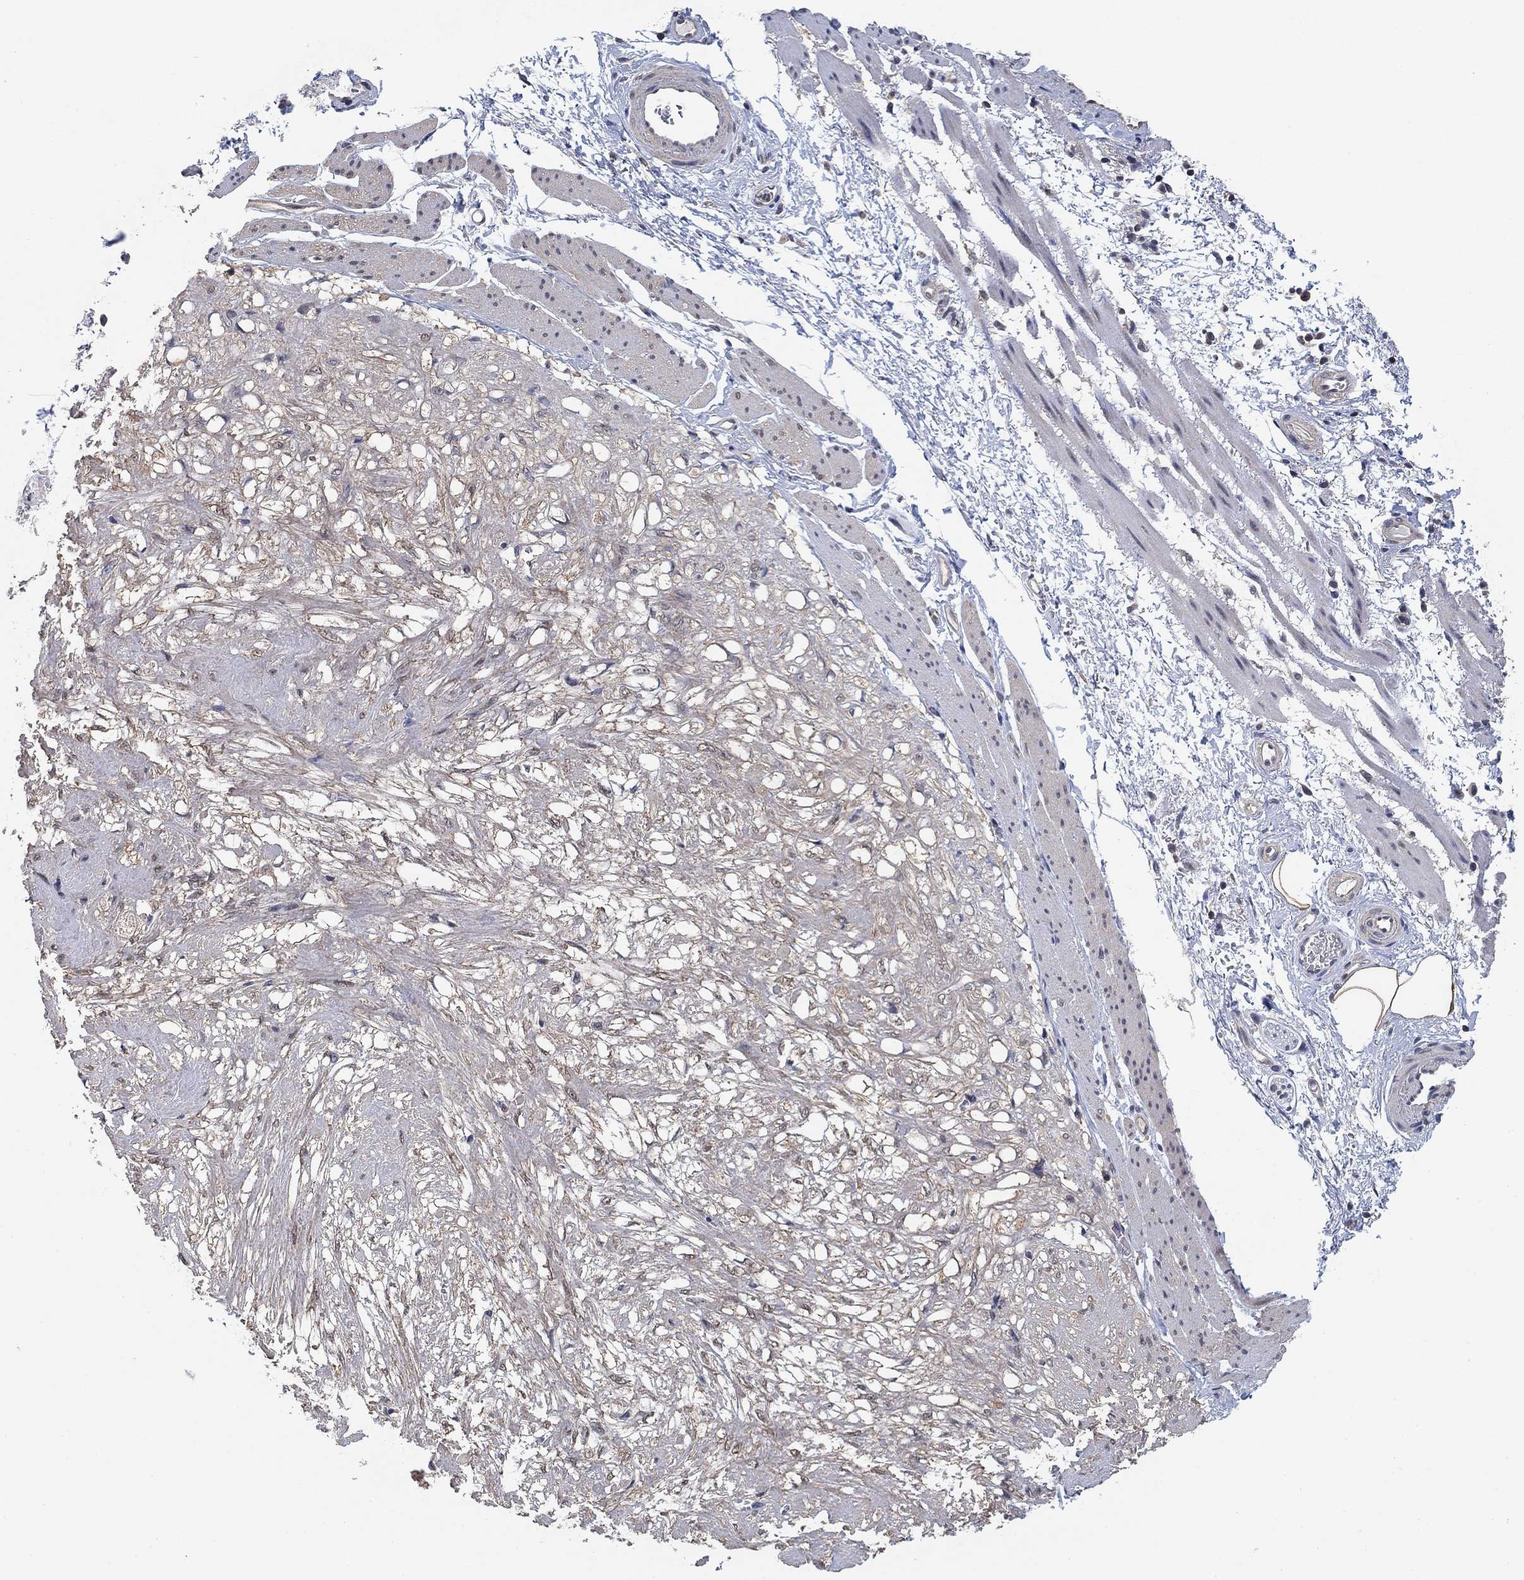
{"staining": {"intensity": "negative", "quantity": "none", "location": "none"}, "tissue": "esophagus", "cell_type": "Squamous epithelial cells", "image_type": "normal", "snomed": [{"axis": "morphology", "description": "Normal tissue, NOS"}, {"axis": "topography", "description": "Esophagus"}], "caption": "IHC micrograph of normal human esophagus stained for a protein (brown), which displays no staining in squamous epithelial cells.", "gene": "CCDC43", "patient": {"sex": "female", "age": 68}}